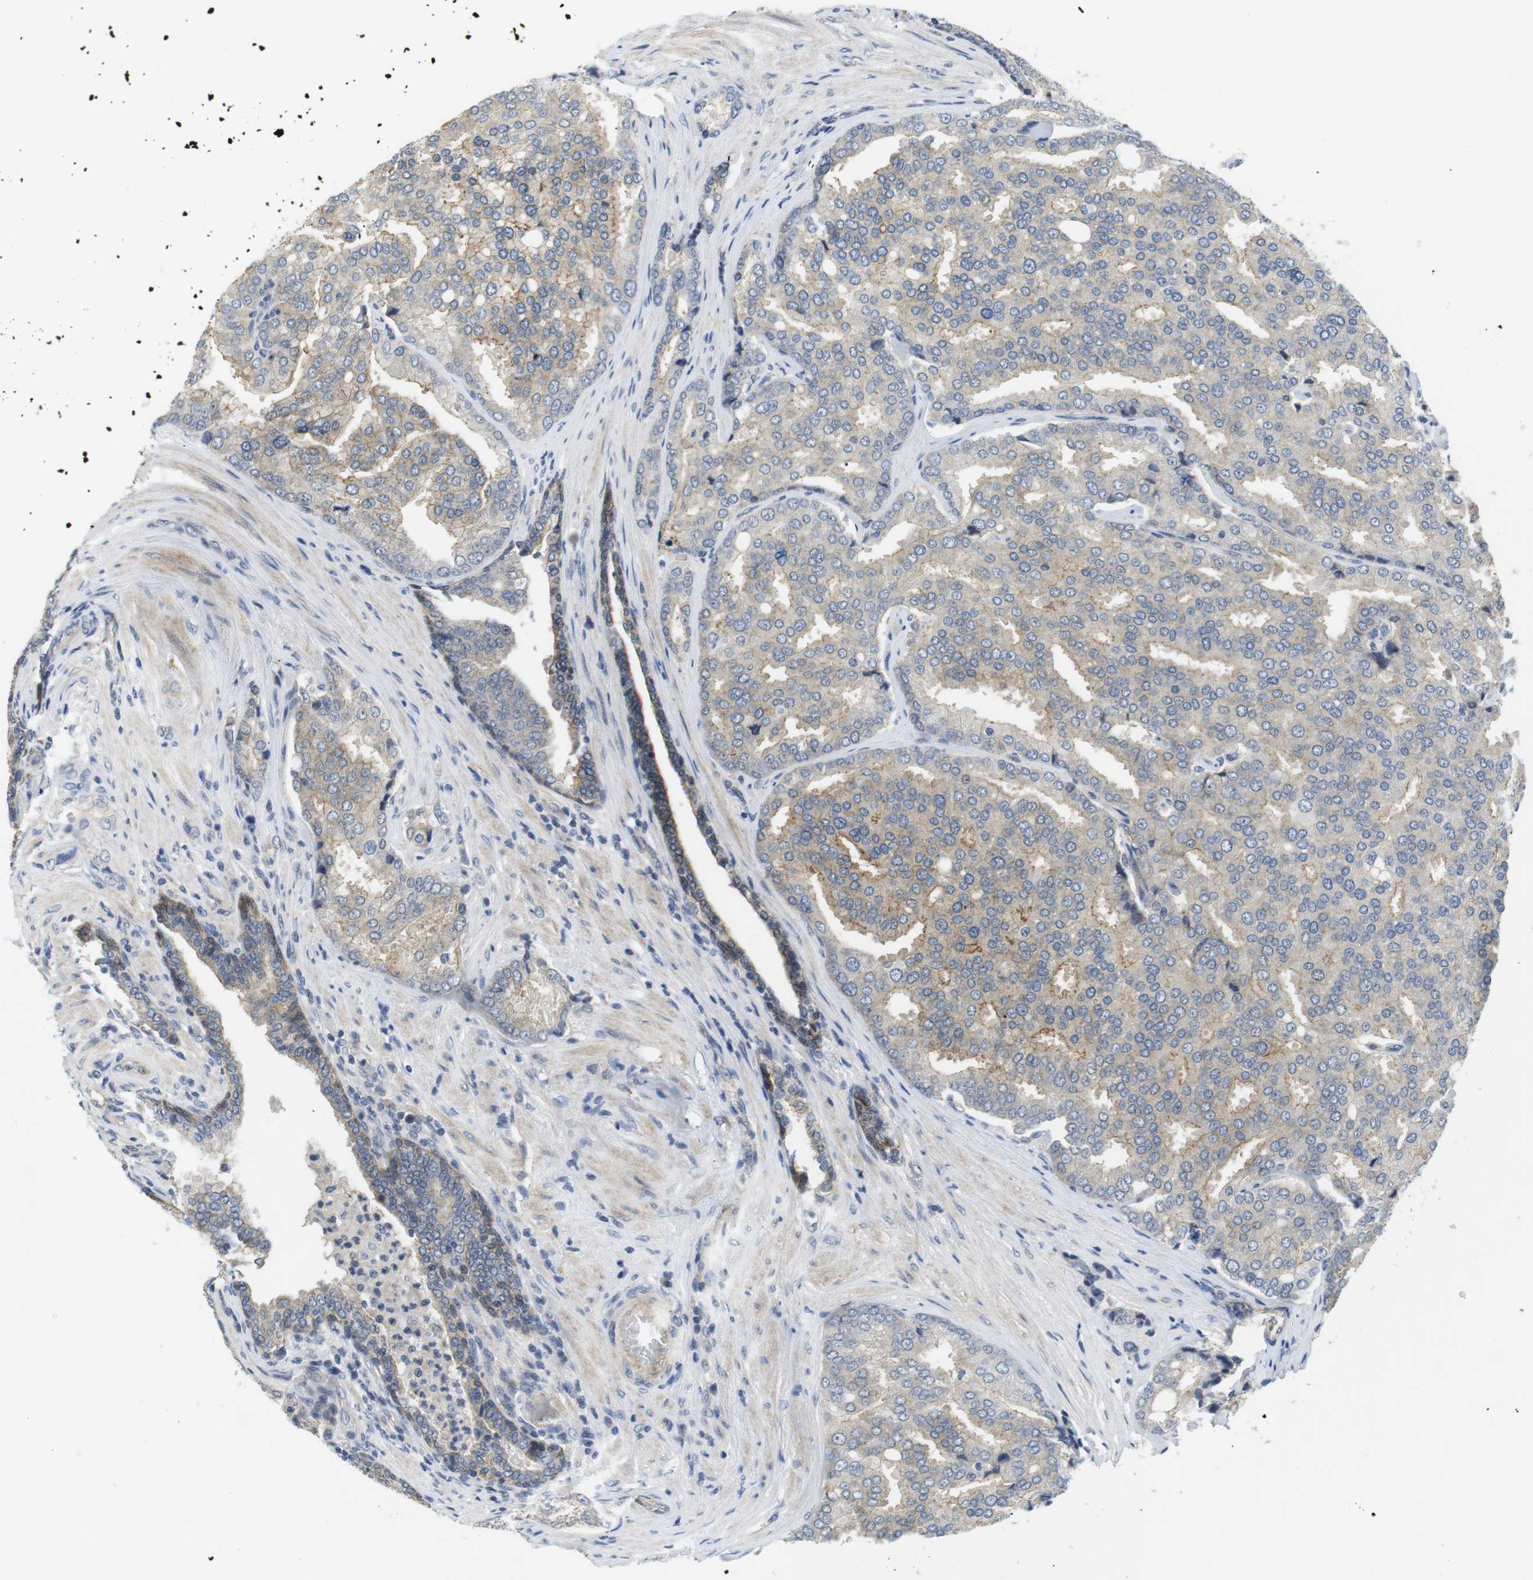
{"staining": {"intensity": "weak", "quantity": "25%-75%", "location": "cytoplasmic/membranous"}, "tissue": "prostate cancer", "cell_type": "Tumor cells", "image_type": "cancer", "snomed": [{"axis": "morphology", "description": "Adenocarcinoma, High grade"}, {"axis": "topography", "description": "Prostate"}], "caption": "IHC of adenocarcinoma (high-grade) (prostate) demonstrates low levels of weak cytoplasmic/membranous positivity in about 25%-75% of tumor cells. (Brightfield microscopy of DAB IHC at high magnification).", "gene": "NECTIN1", "patient": {"sex": "male", "age": 50}}